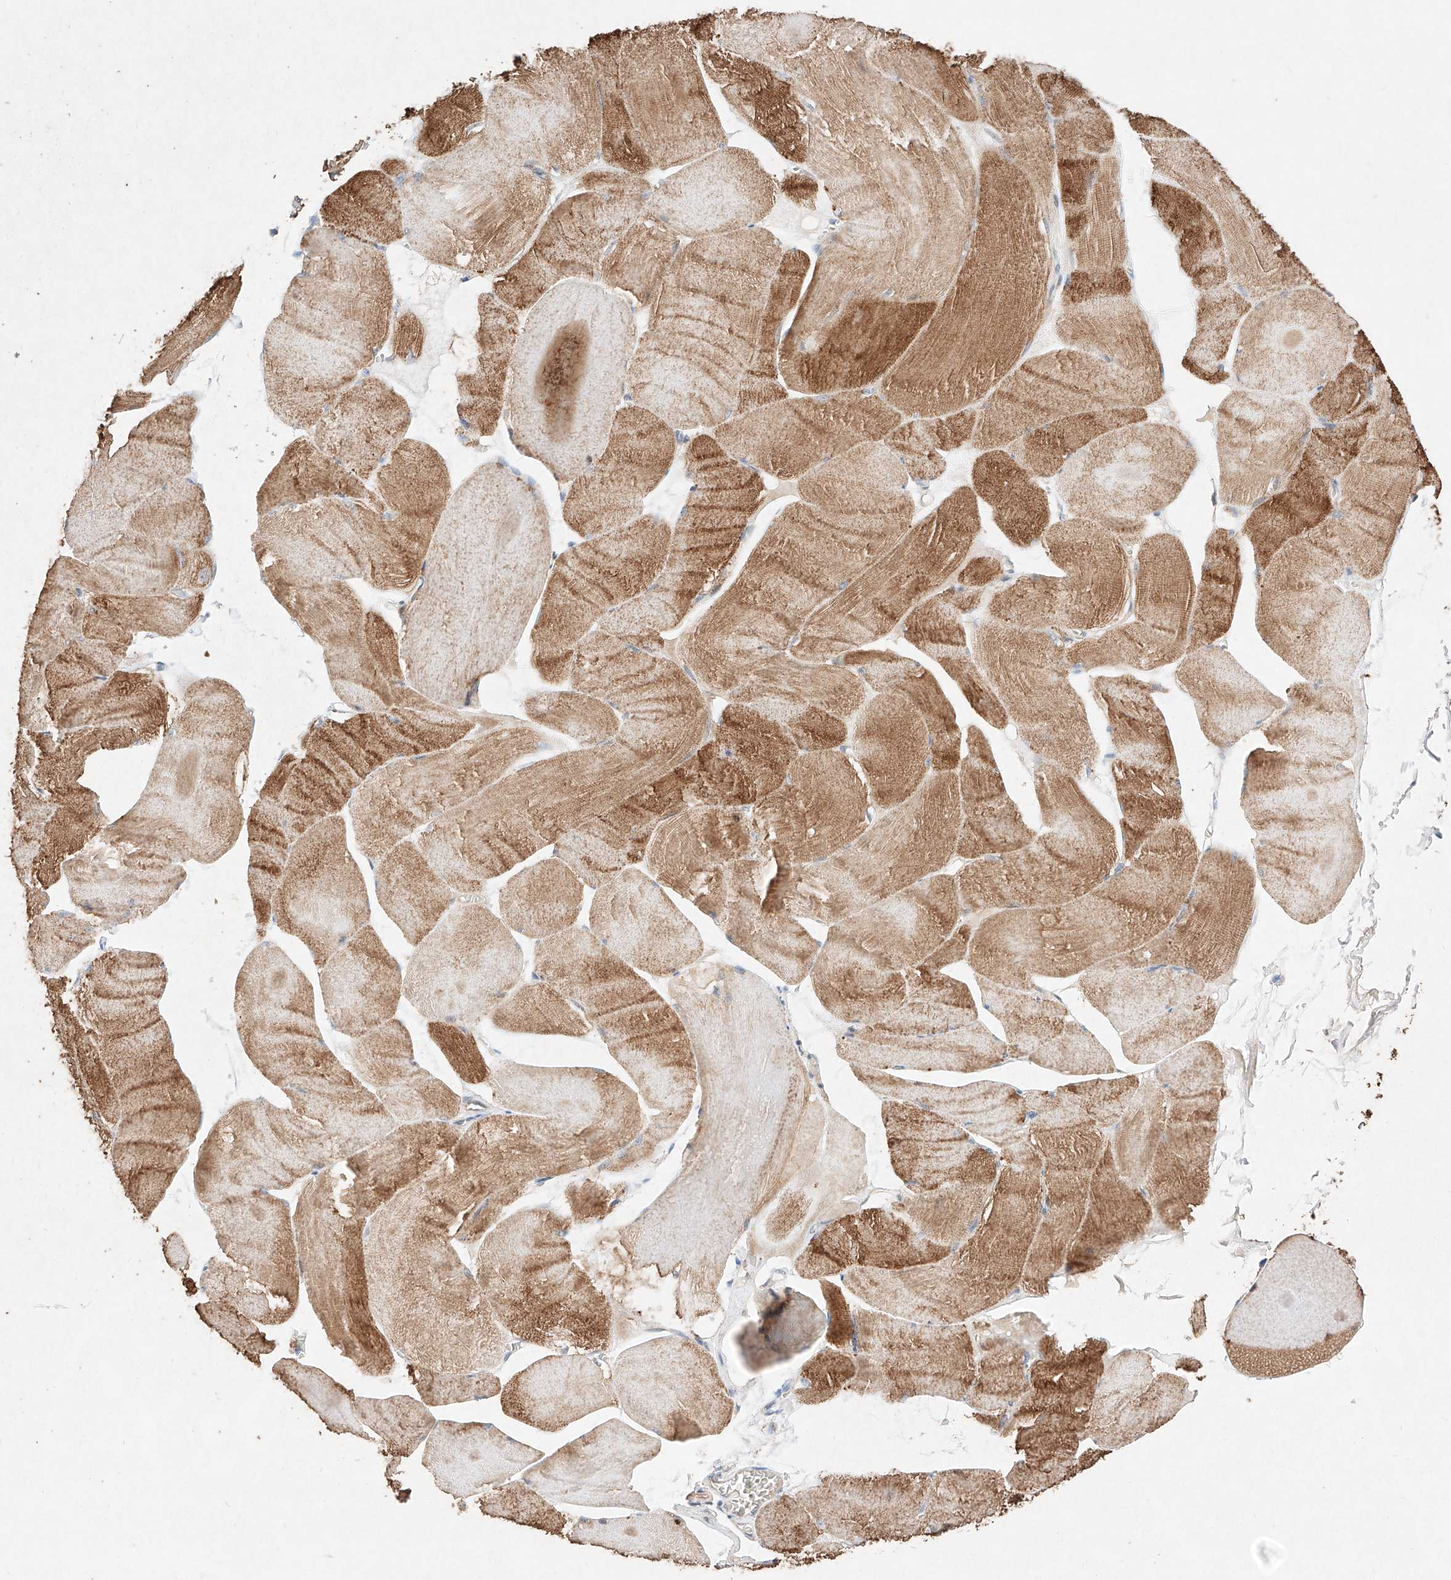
{"staining": {"intensity": "moderate", "quantity": ">75%", "location": "cytoplasmic/membranous"}, "tissue": "skeletal muscle", "cell_type": "Myocytes", "image_type": "normal", "snomed": [{"axis": "morphology", "description": "Normal tissue, NOS"}, {"axis": "morphology", "description": "Basal cell carcinoma"}, {"axis": "topography", "description": "Skeletal muscle"}], "caption": "Immunohistochemical staining of normal skeletal muscle shows medium levels of moderate cytoplasmic/membranous staining in approximately >75% of myocytes.", "gene": "C6orf62", "patient": {"sex": "female", "age": 64}}